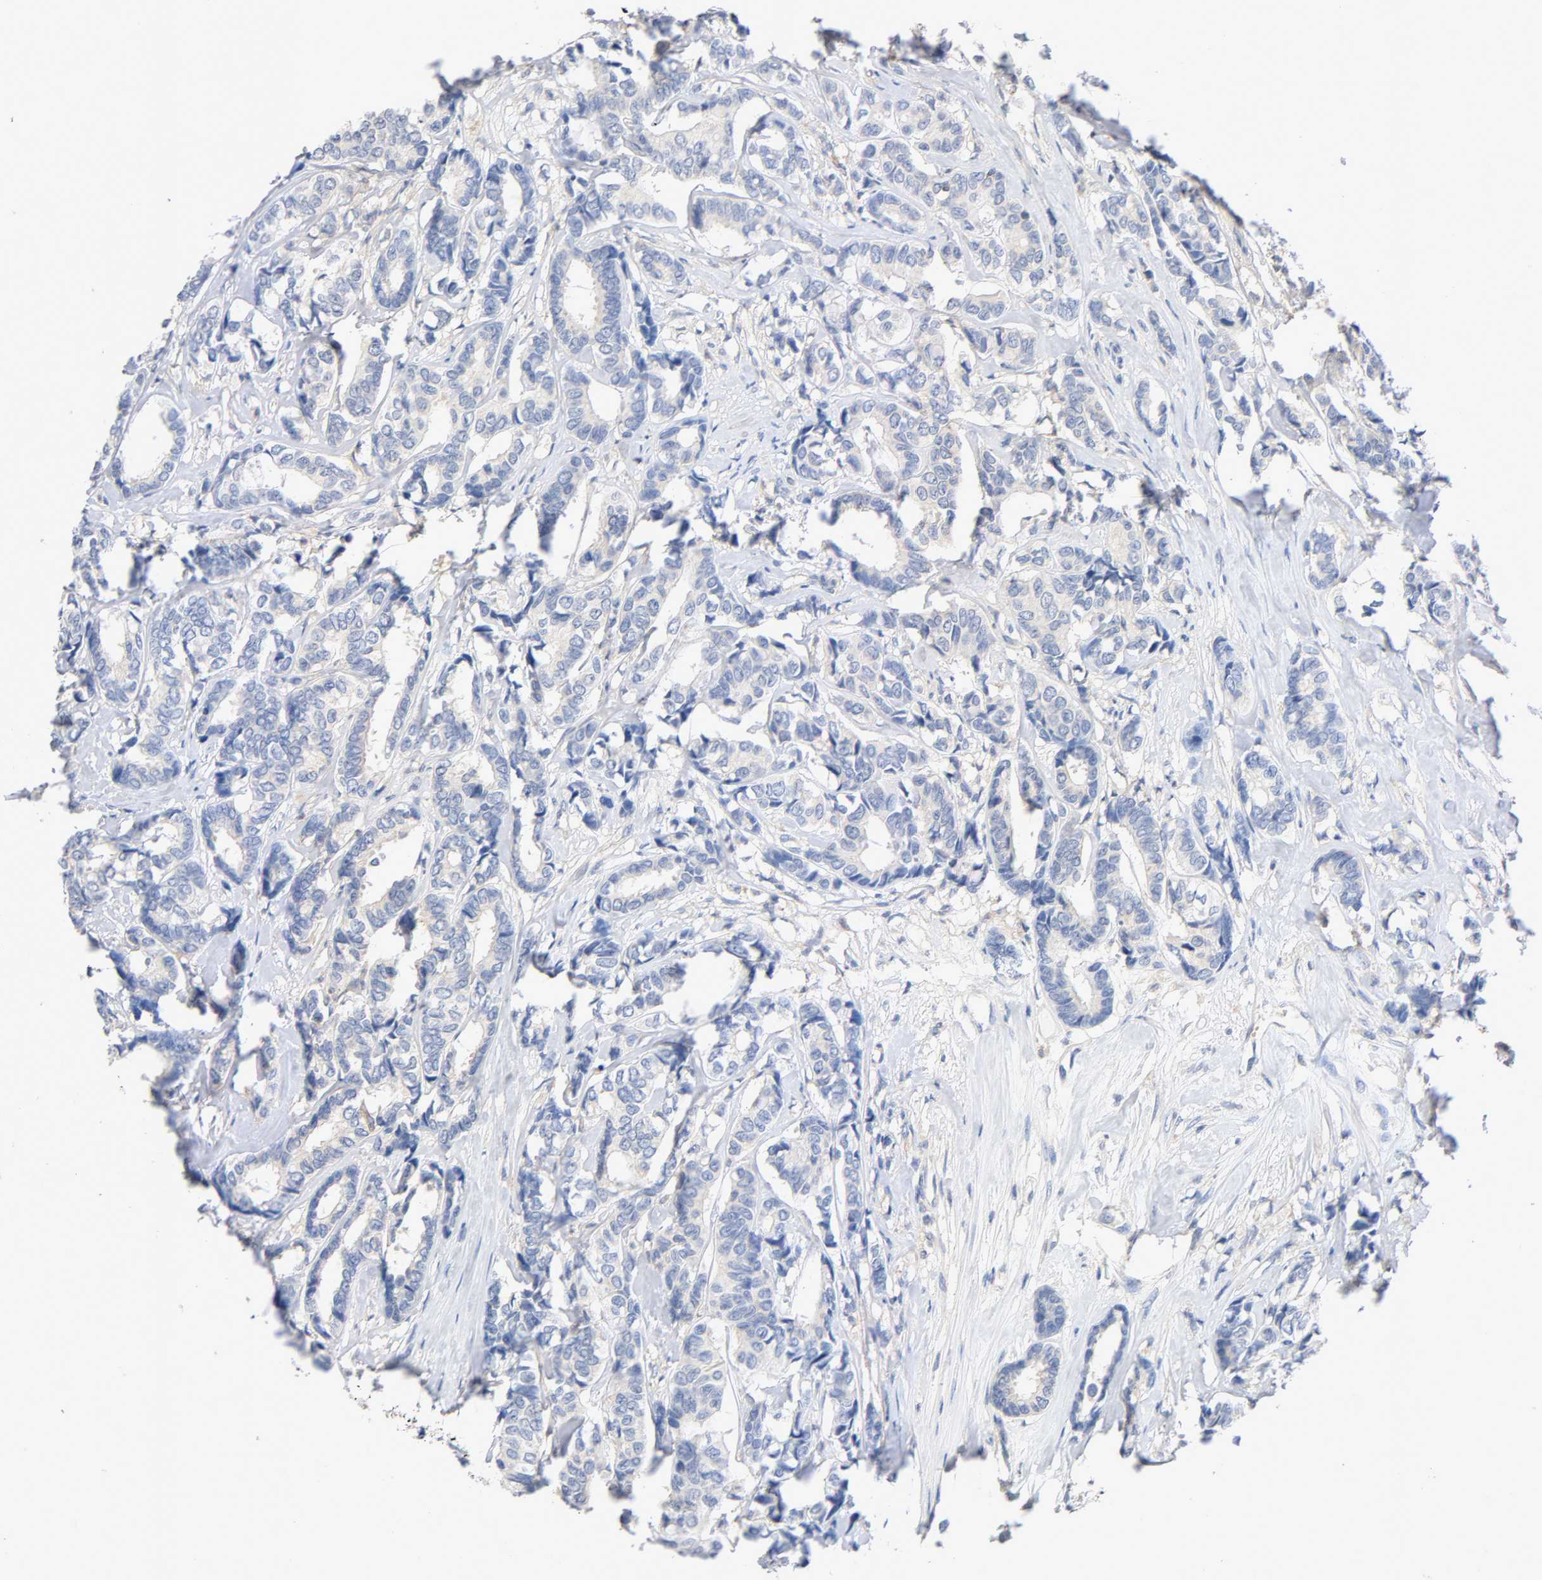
{"staining": {"intensity": "negative", "quantity": "none", "location": "none"}, "tissue": "breast cancer", "cell_type": "Tumor cells", "image_type": "cancer", "snomed": [{"axis": "morphology", "description": "Duct carcinoma"}, {"axis": "topography", "description": "Breast"}], "caption": "Histopathology image shows no protein positivity in tumor cells of infiltrating ductal carcinoma (breast) tissue.", "gene": "MALT1", "patient": {"sex": "female", "age": 87}}